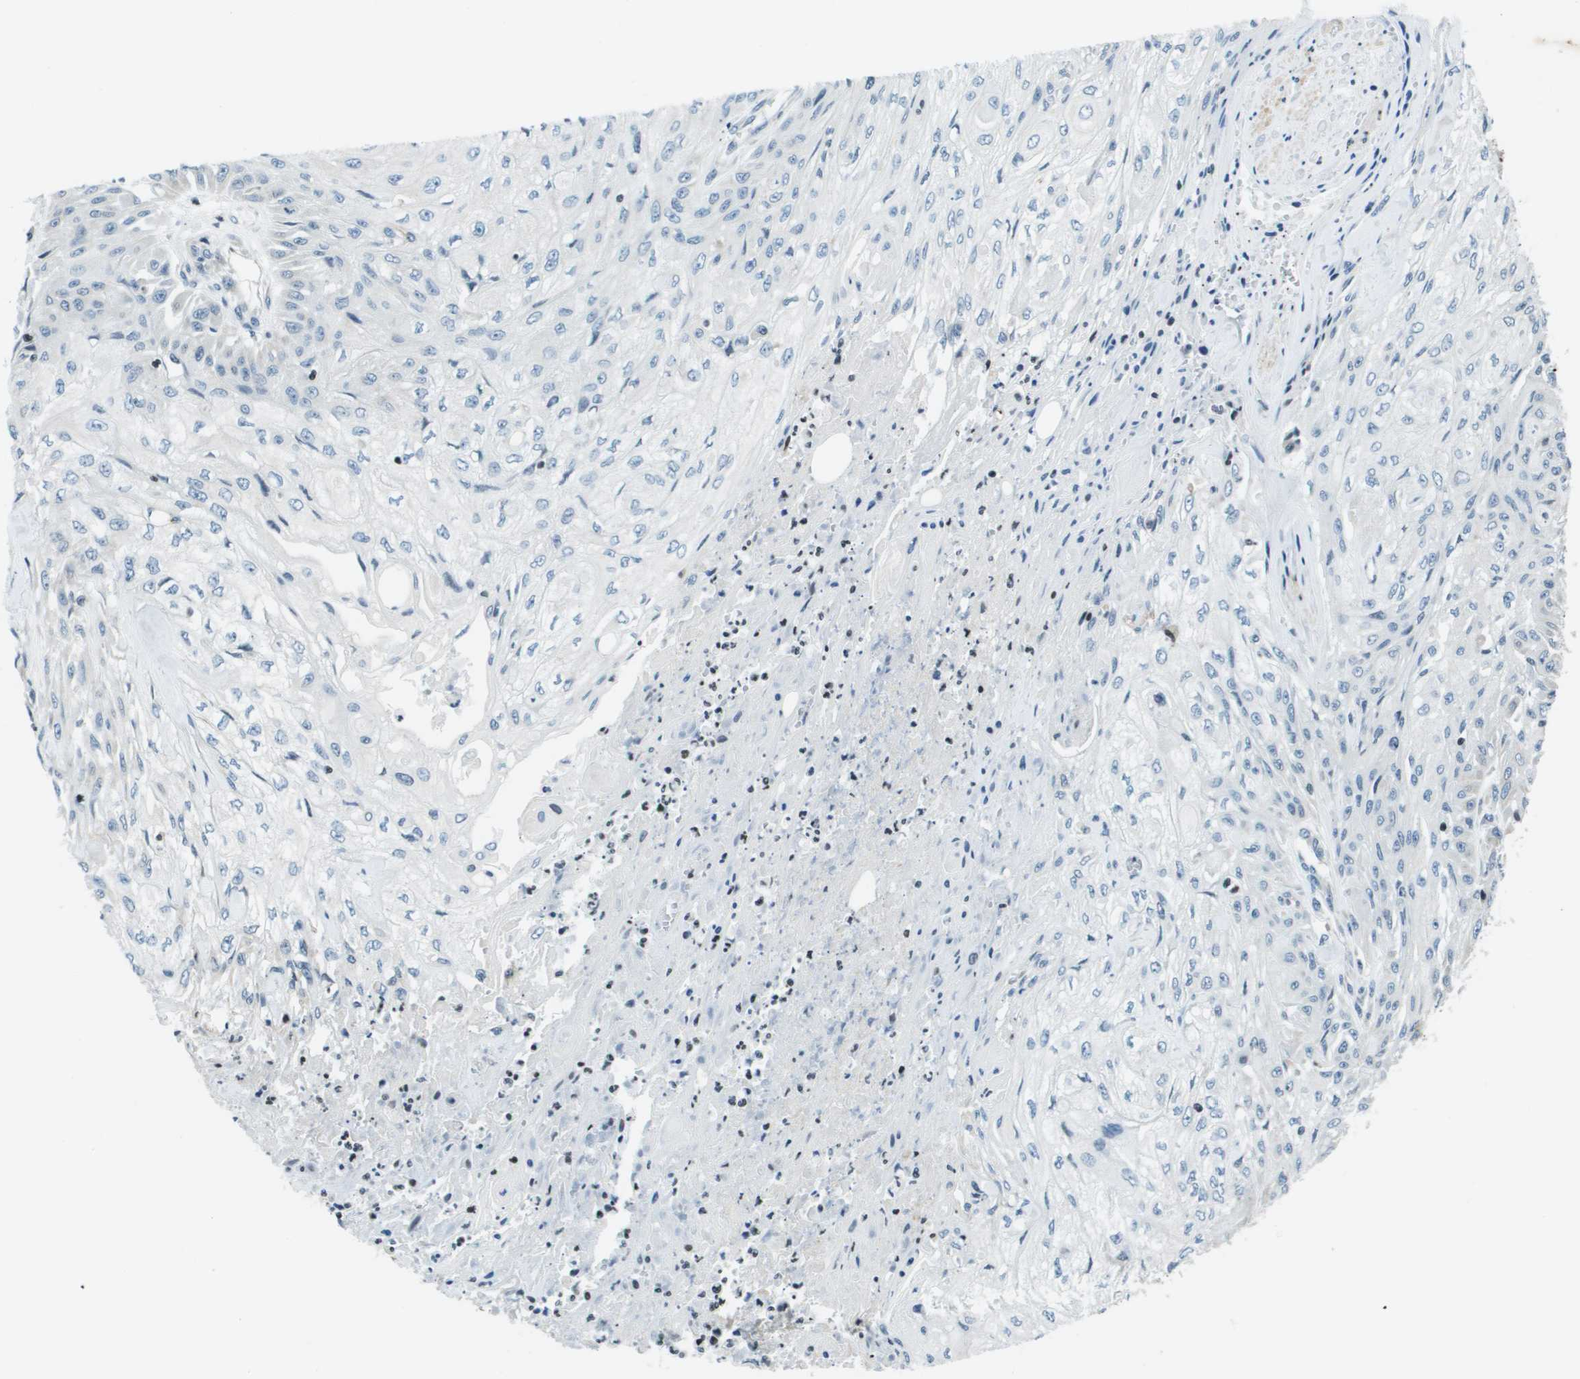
{"staining": {"intensity": "weak", "quantity": "<25%", "location": "cytoplasmic/membranous"}, "tissue": "skin cancer", "cell_type": "Tumor cells", "image_type": "cancer", "snomed": [{"axis": "morphology", "description": "Squamous cell carcinoma, NOS"}, {"axis": "morphology", "description": "Squamous cell carcinoma, metastatic, NOS"}, {"axis": "topography", "description": "Skin"}, {"axis": "topography", "description": "Lymph node"}], "caption": "Skin cancer (squamous cell carcinoma) was stained to show a protein in brown. There is no significant expression in tumor cells. Brightfield microscopy of immunohistochemistry stained with DAB (brown) and hematoxylin (blue), captured at high magnification.", "gene": "ESYT1", "patient": {"sex": "male", "age": 75}}